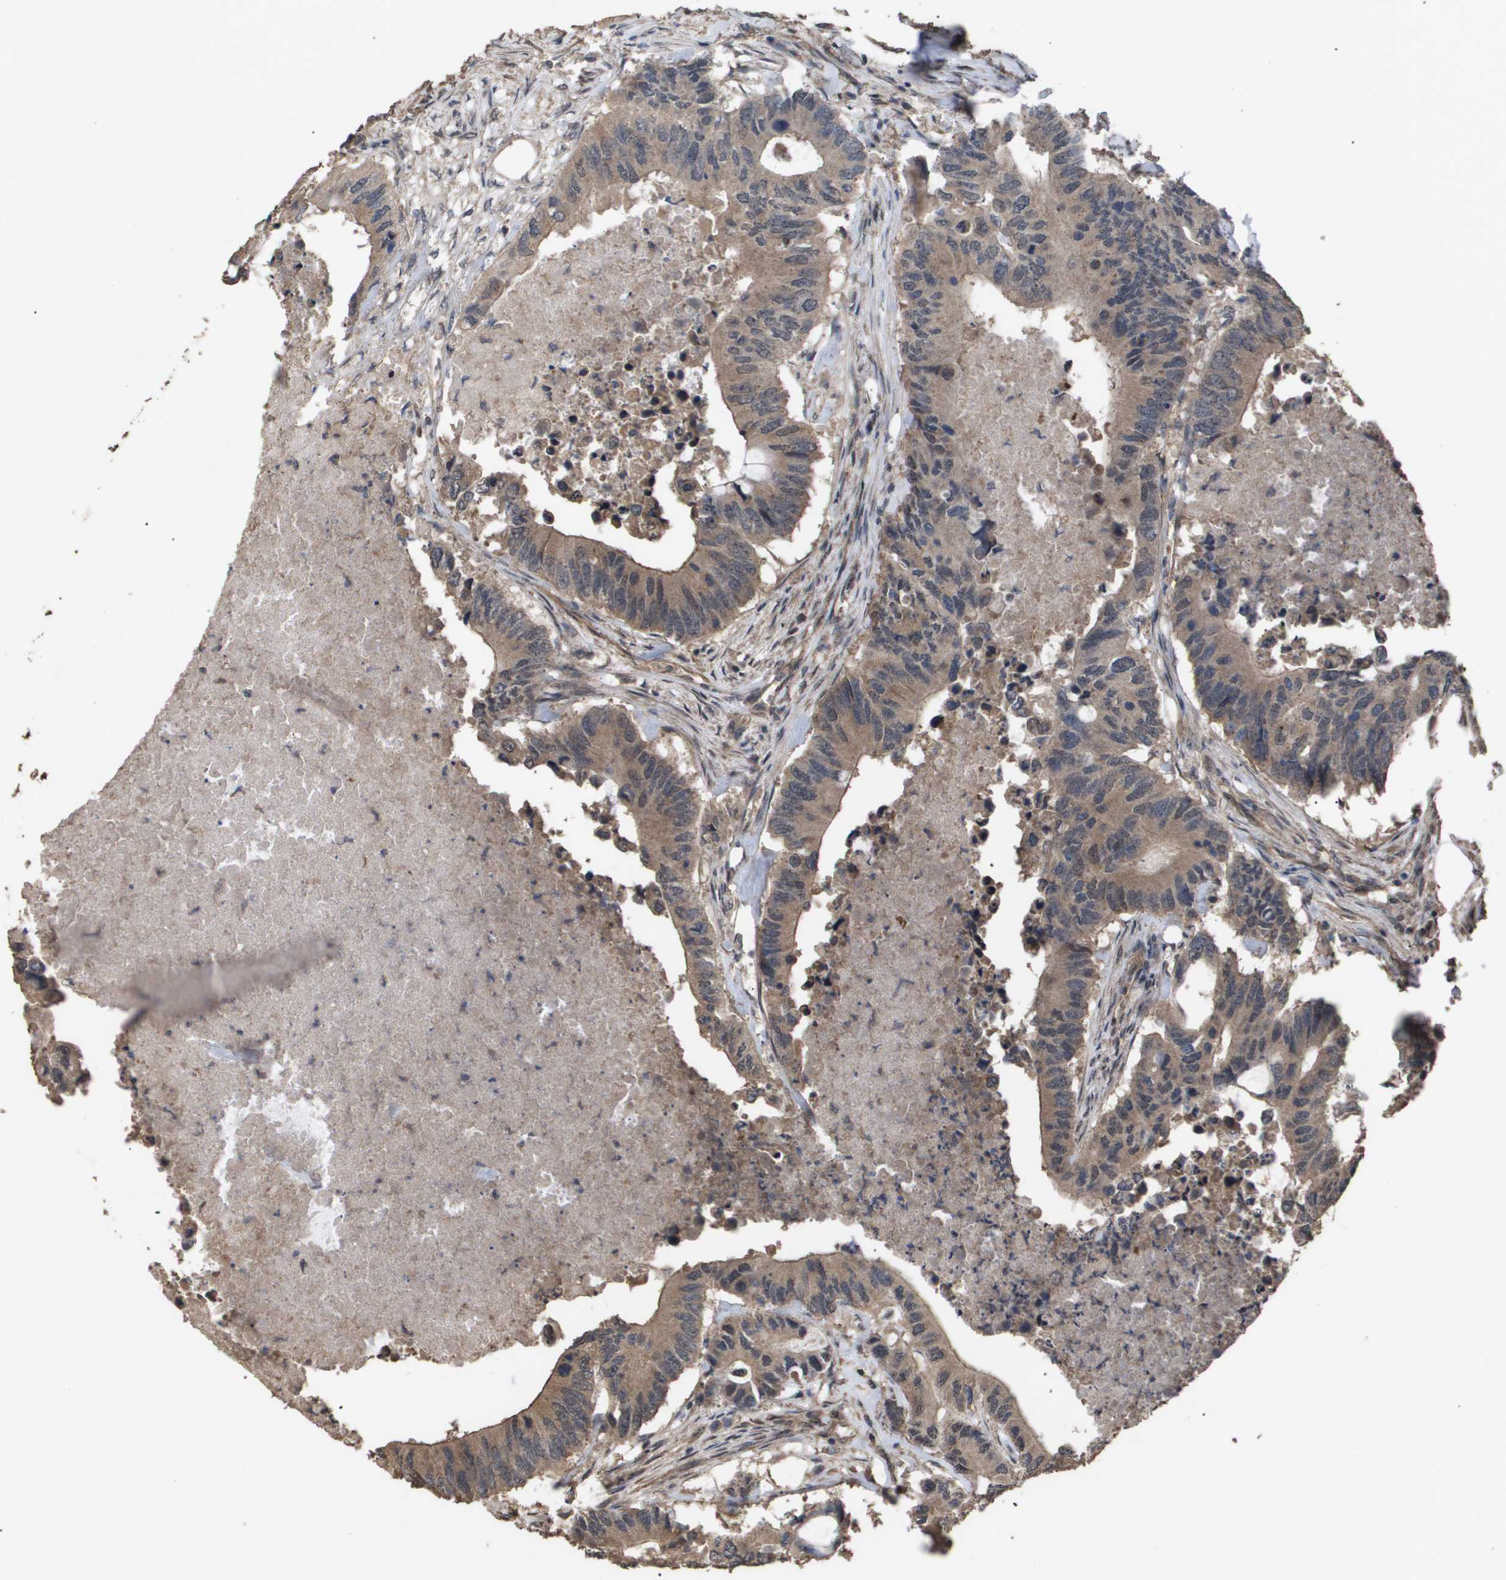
{"staining": {"intensity": "moderate", "quantity": ">75%", "location": "cytoplasmic/membranous"}, "tissue": "colorectal cancer", "cell_type": "Tumor cells", "image_type": "cancer", "snomed": [{"axis": "morphology", "description": "Adenocarcinoma, NOS"}, {"axis": "topography", "description": "Colon"}], "caption": "IHC micrograph of neoplastic tissue: adenocarcinoma (colorectal) stained using immunohistochemistry (IHC) shows medium levels of moderate protein expression localized specifically in the cytoplasmic/membranous of tumor cells, appearing as a cytoplasmic/membranous brown color.", "gene": "CUL5", "patient": {"sex": "male", "age": 71}}